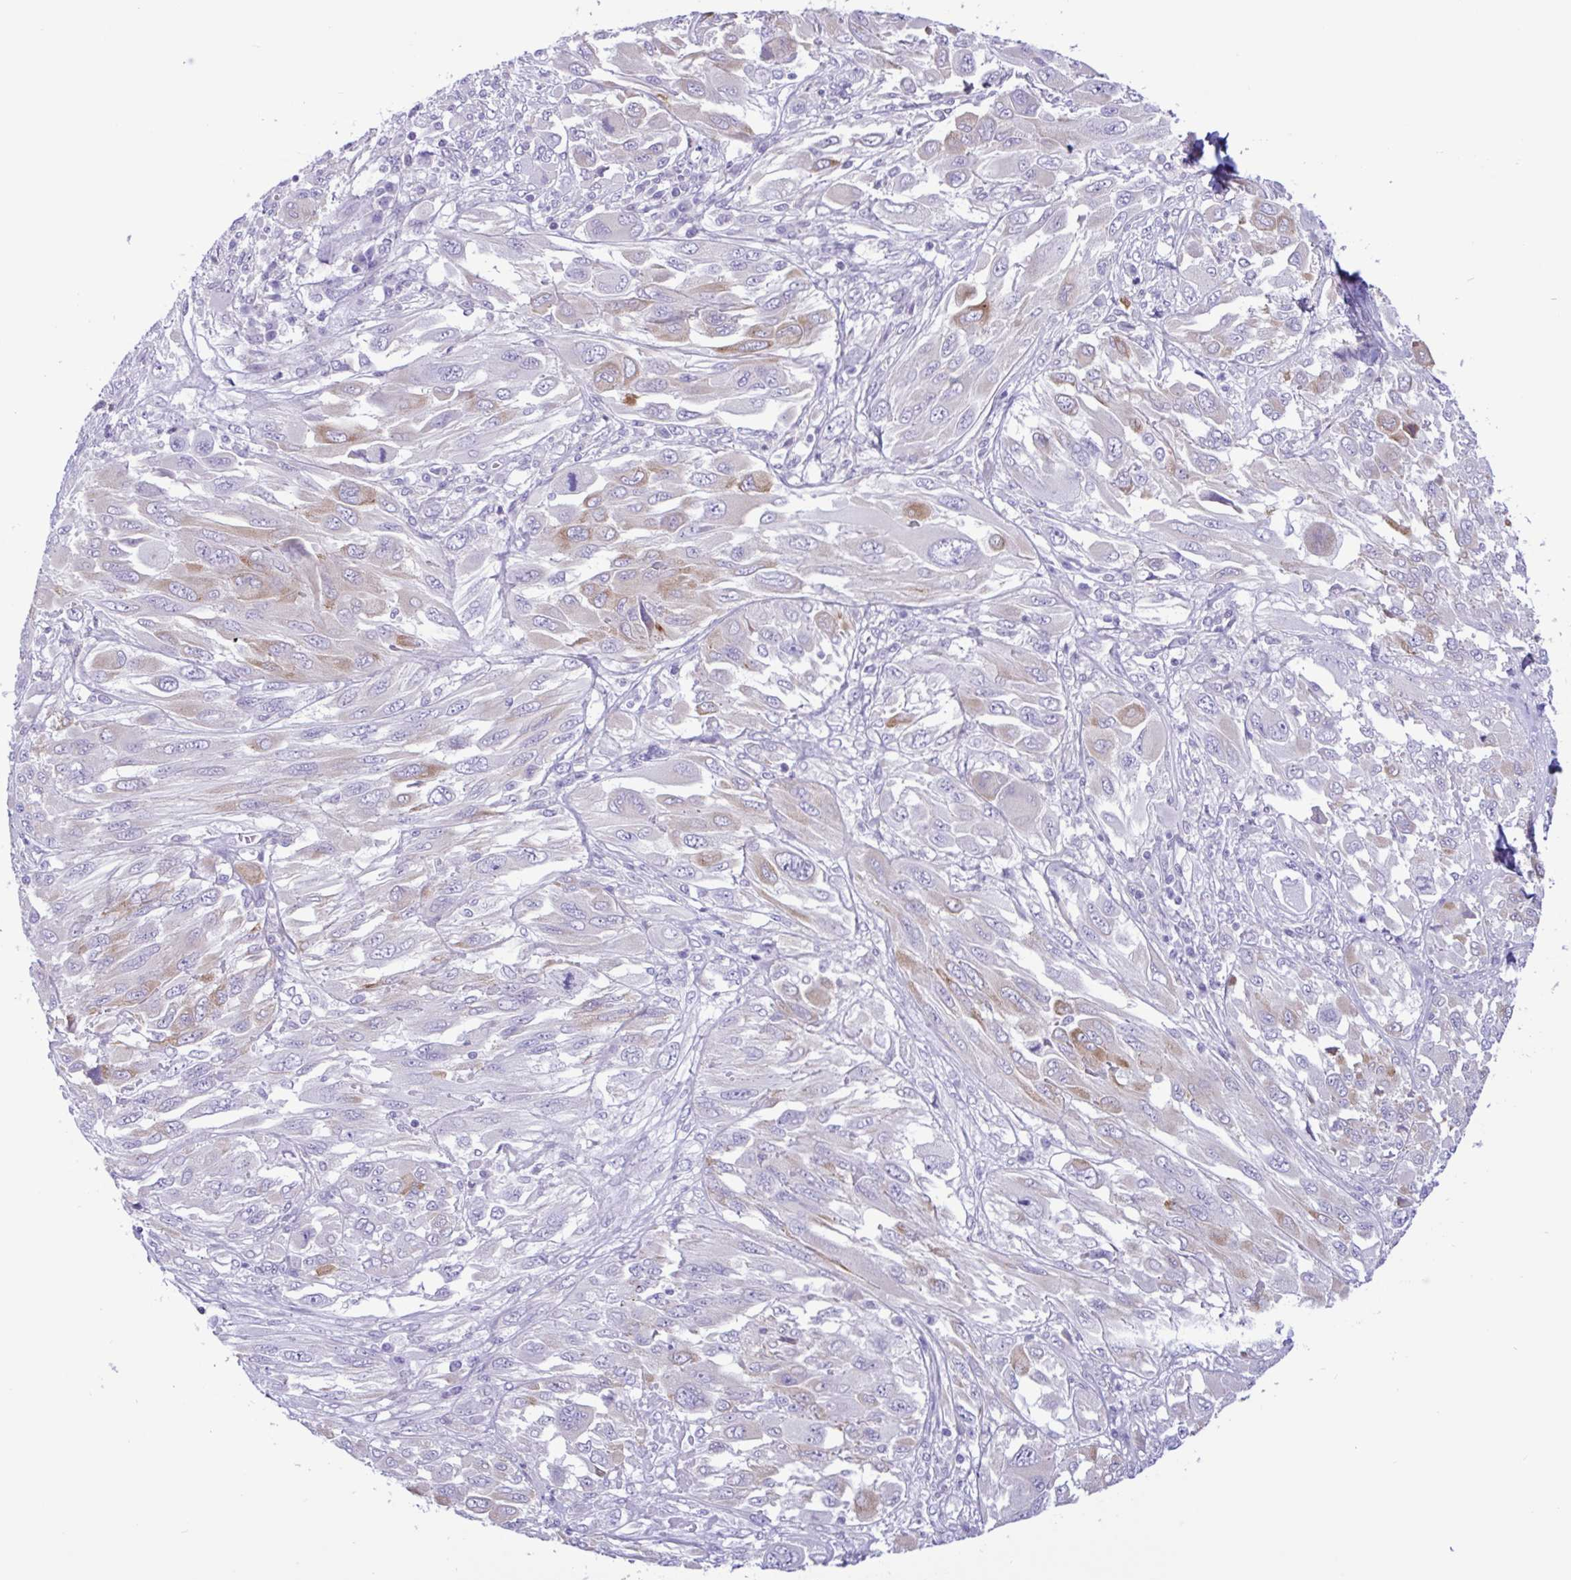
{"staining": {"intensity": "moderate", "quantity": "<25%", "location": "cytoplasmic/membranous"}, "tissue": "melanoma", "cell_type": "Tumor cells", "image_type": "cancer", "snomed": [{"axis": "morphology", "description": "Malignant melanoma, NOS"}, {"axis": "topography", "description": "Skin"}], "caption": "This photomicrograph reveals melanoma stained with immunohistochemistry to label a protein in brown. The cytoplasmic/membranous of tumor cells show moderate positivity for the protein. Nuclei are counter-stained blue.", "gene": "SREBF1", "patient": {"sex": "female", "age": 91}}